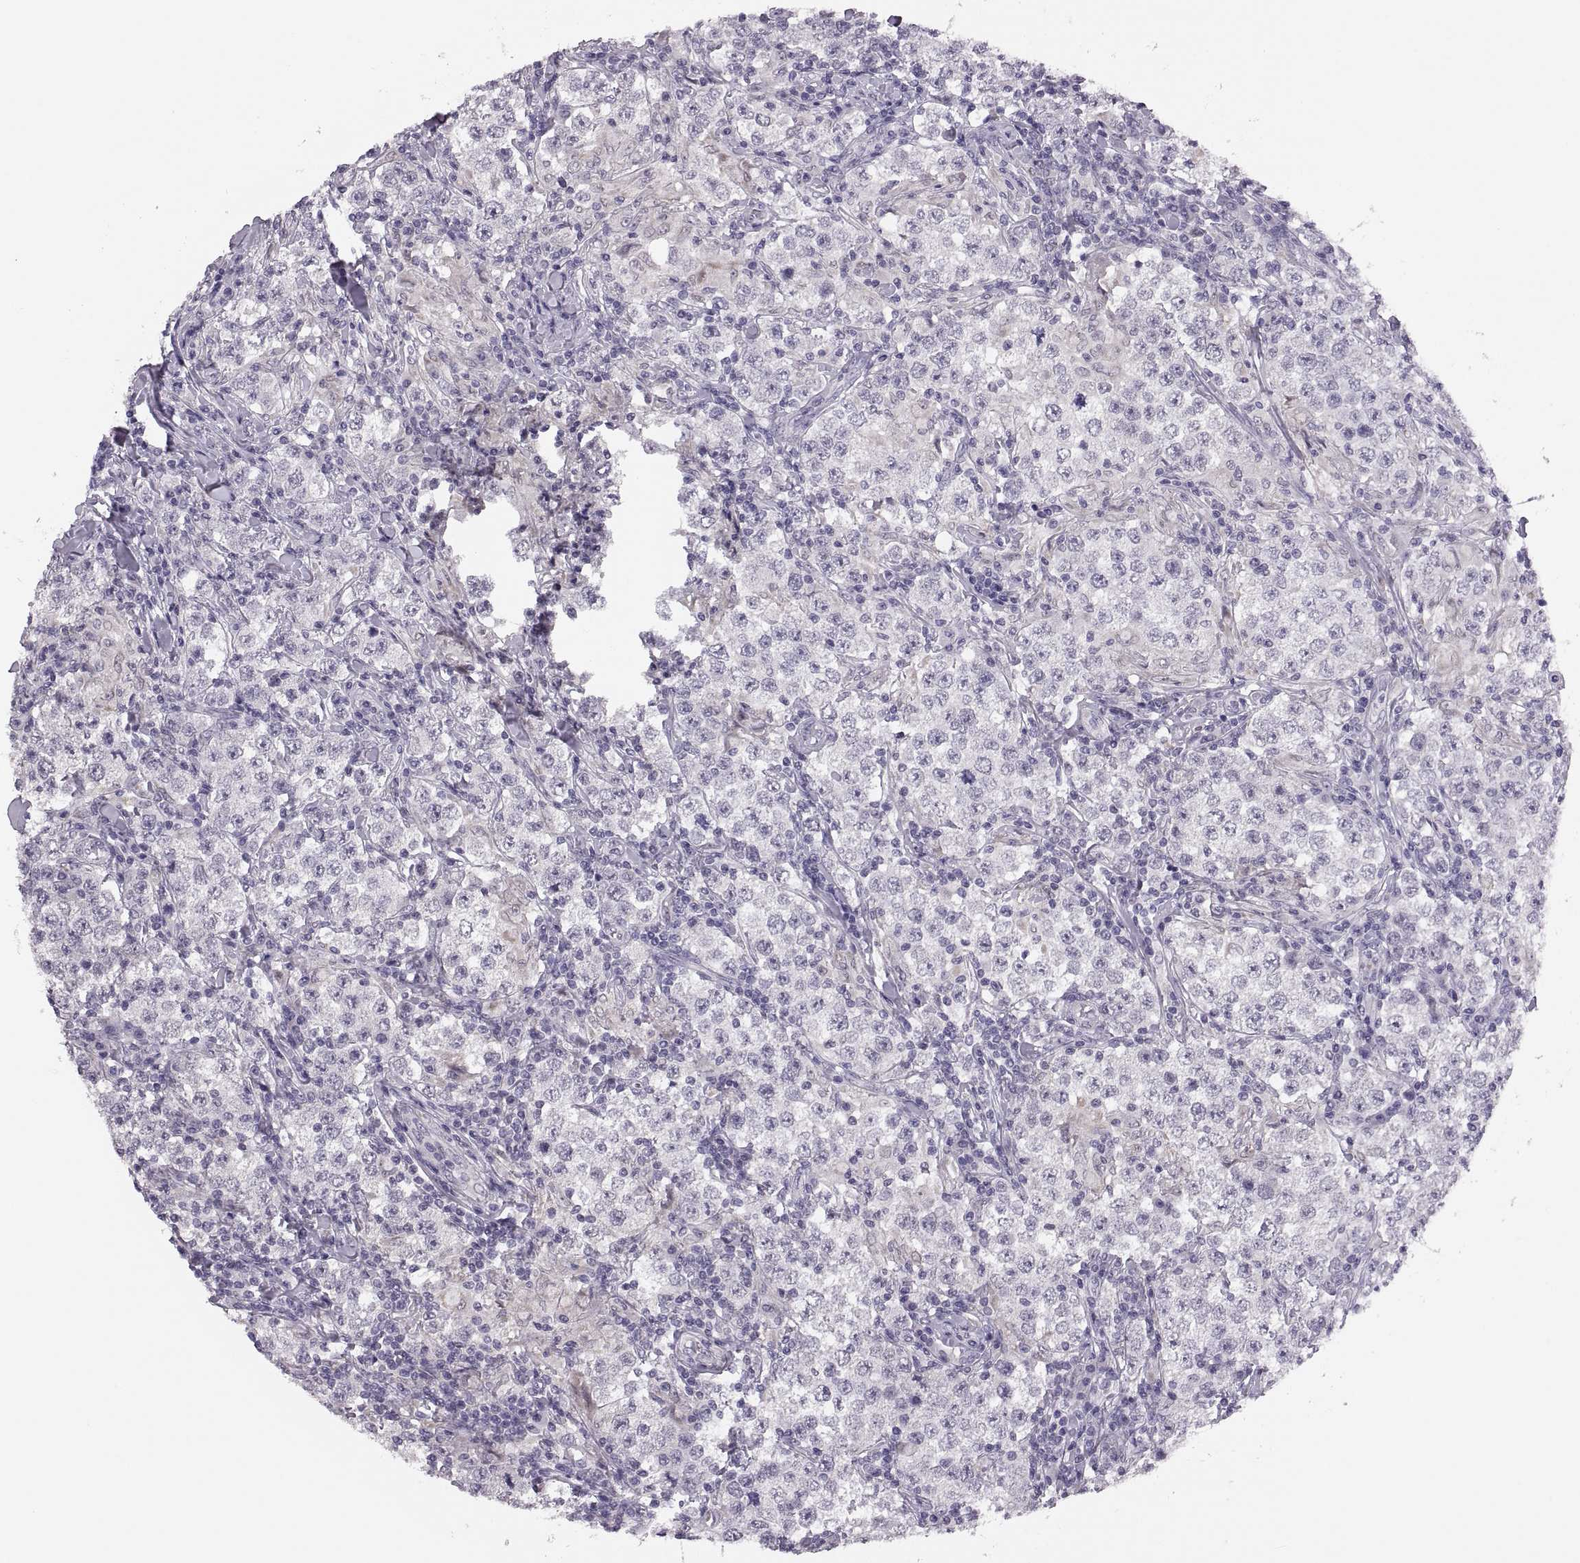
{"staining": {"intensity": "negative", "quantity": "none", "location": "none"}, "tissue": "testis cancer", "cell_type": "Tumor cells", "image_type": "cancer", "snomed": [{"axis": "morphology", "description": "Seminoma, NOS"}, {"axis": "morphology", "description": "Carcinoma, Embryonal, NOS"}, {"axis": "topography", "description": "Testis"}], "caption": "There is no significant positivity in tumor cells of testis cancer (seminoma).", "gene": "ADH6", "patient": {"sex": "male", "age": 41}}